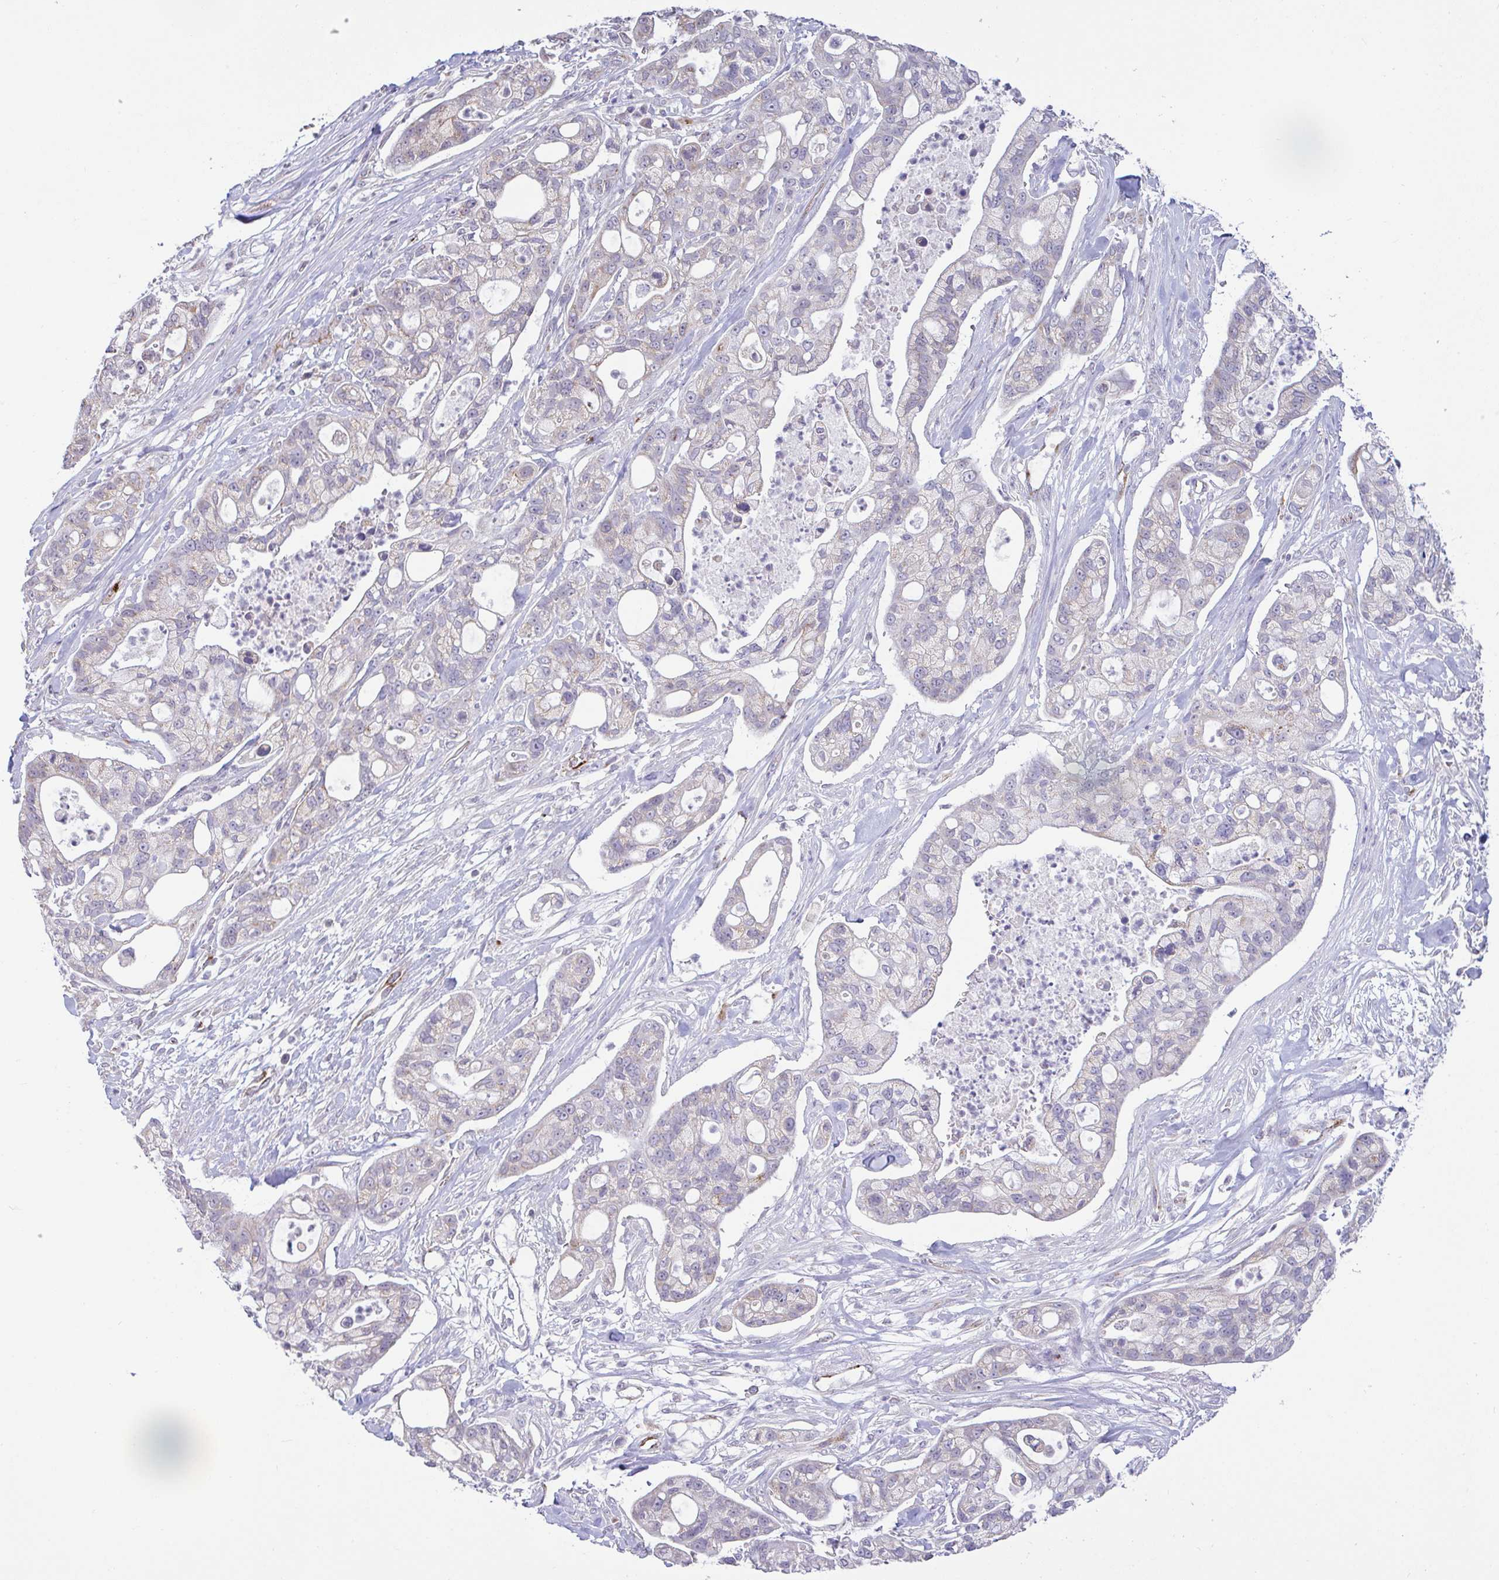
{"staining": {"intensity": "negative", "quantity": "none", "location": "none"}, "tissue": "pancreatic cancer", "cell_type": "Tumor cells", "image_type": "cancer", "snomed": [{"axis": "morphology", "description": "Adenocarcinoma, NOS"}, {"axis": "topography", "description": "Pancreas"}], "caption": "This is an IHC micrograph of human pancreatic cancer. There is no positivity in tumor cells.", "gene": "PLCD4", "patient": {"sex": "female", "age": 69}}